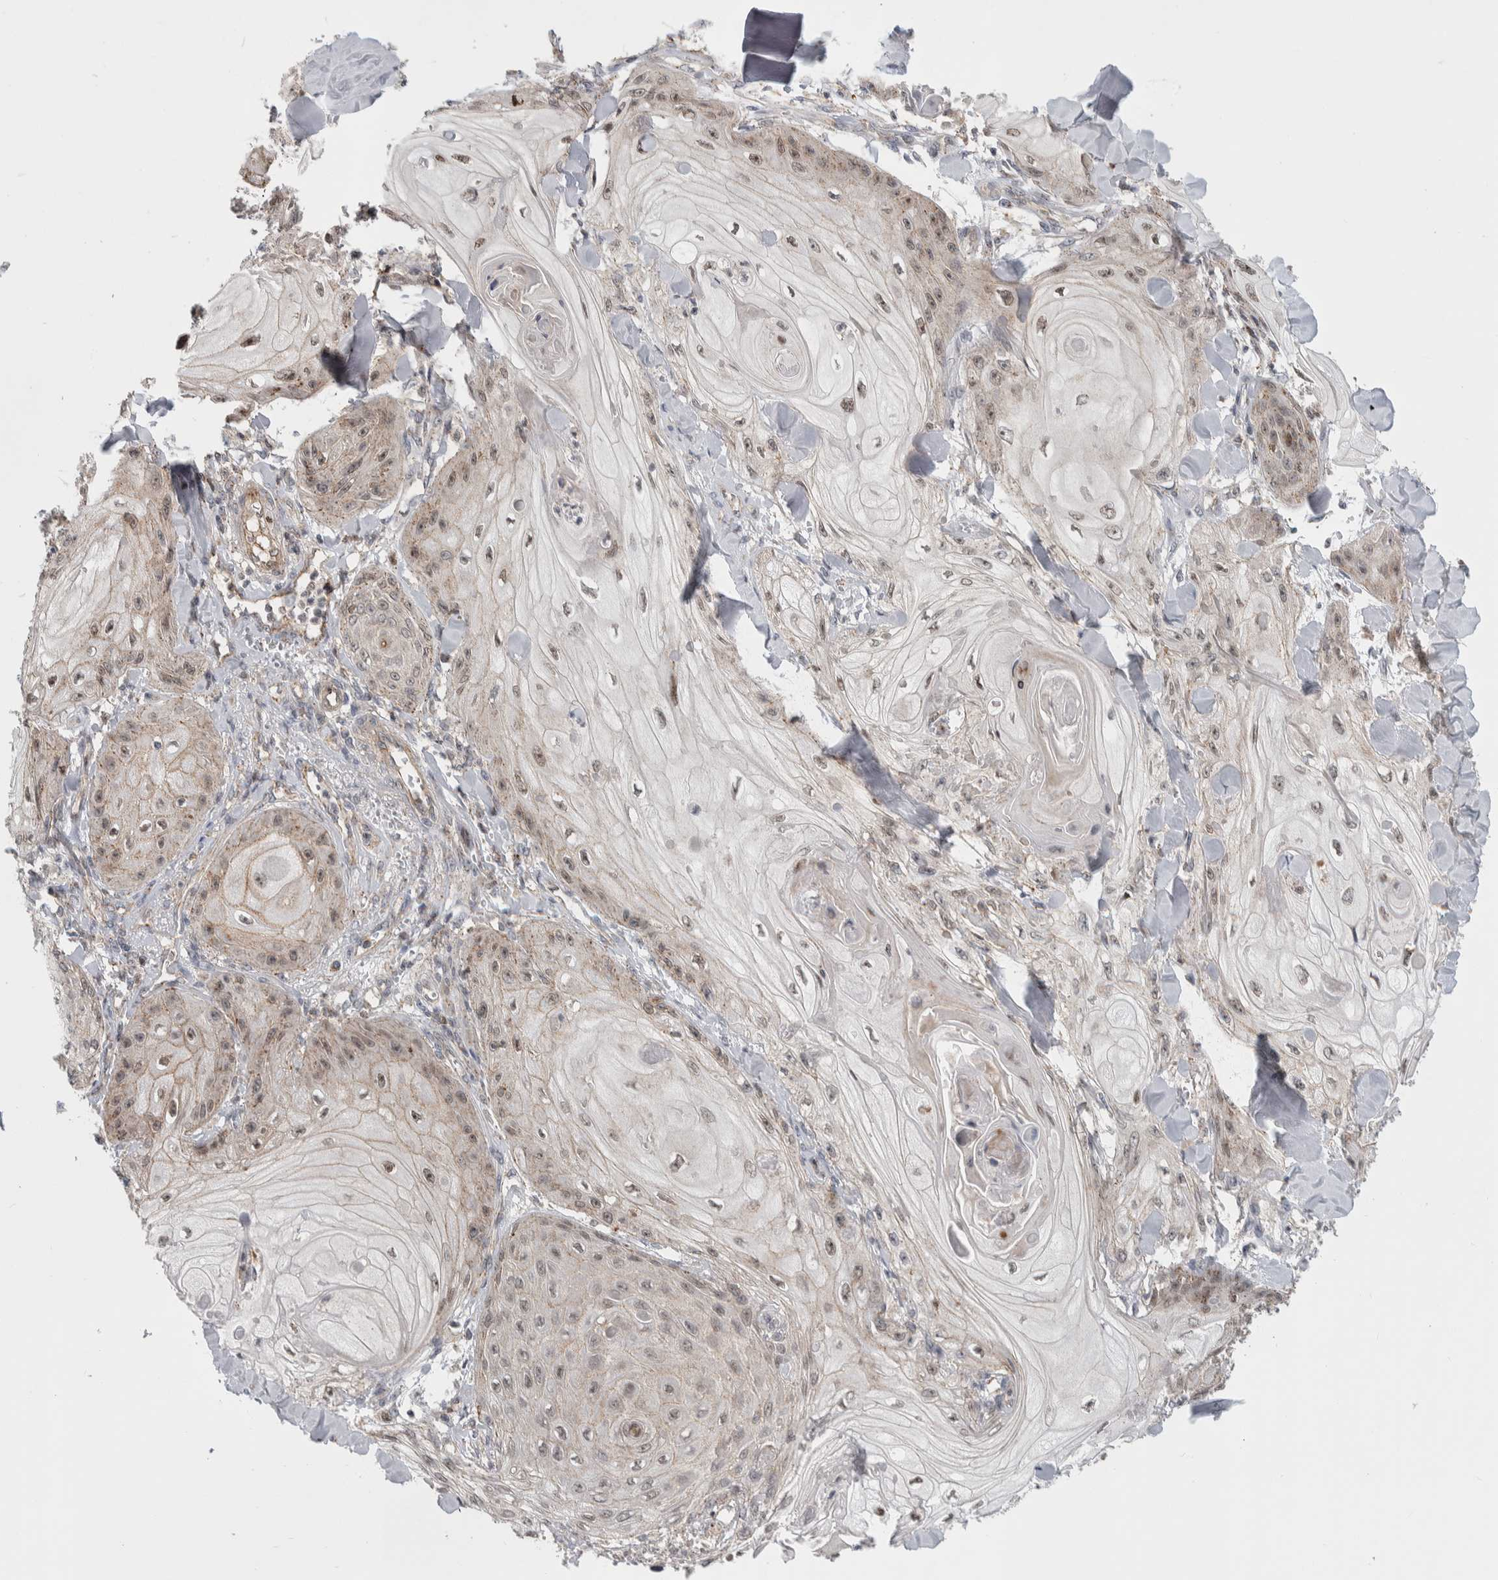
{"staining": {"intensity": "weak", "quantity": "25%-75%", "location": "cytoplasmic/membranous,nuclear"}, "tissue": "skin cancer", "cell_type": "Tumor cells", "image_type": "cancer", "snomed": [{"axis": "morphology", "description": "Squamous cell carcinoma, NOS"}, {"axis": "topography", "description": "Skin"}], "caption": "This image displays squamous cell carcinoma (skin) stained with IHC to label a protein in brown. The cytoplasmic/membranous and nuclear of tumor cells show weak positivity for the protein. Nuclei are counter-stained blue.", "gene": "MSL1", "patient": {"sex": "male", "age": 74}}